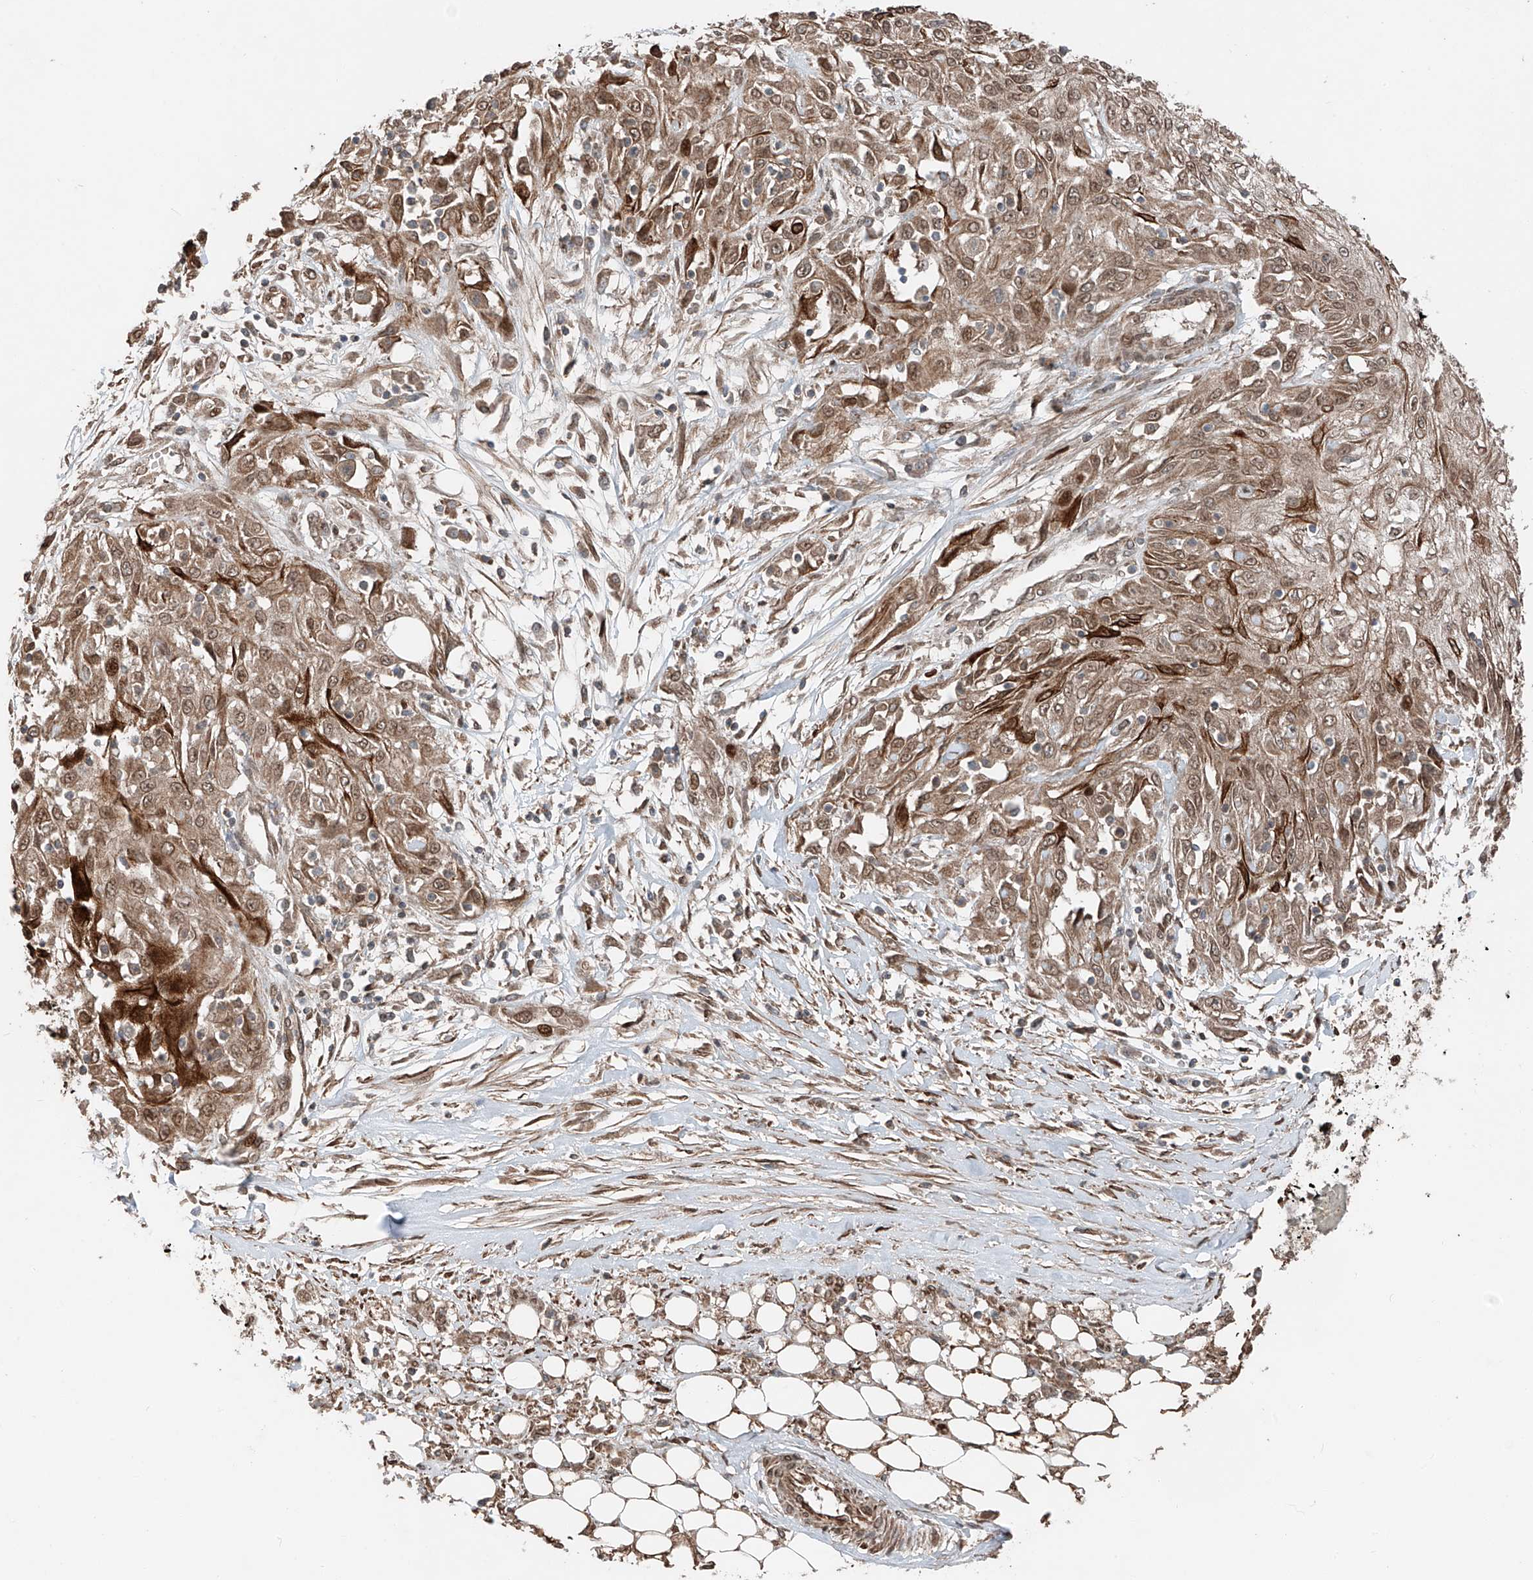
{"staining": {"intensity": "moderate", "quantity": ">75%", "location": "cytoplasmic/membranous,nuclear"}, "tissue": "skin cancer", "cell_type": "Tumor cells", "image_type": "cancer", "snomed": [{"axis": "morphology", "description": "Squamous cell carcinoma, NOS"}, {"axis": "morphology", "description": "Squamous cell carcinoma, metastatic, NOS"}, {"axis": "topography", "description": "Skin"}, {"axis": "topography", "description": "Lymph node"}], "caption": "A brown stain labels moderate cytoplasmic/membranous and nuclear staining of a protein in human skin squamous cell carcinoma tumor cells.", "gene": "CEP162", "patient": {"sex": "male", "age": 75}}